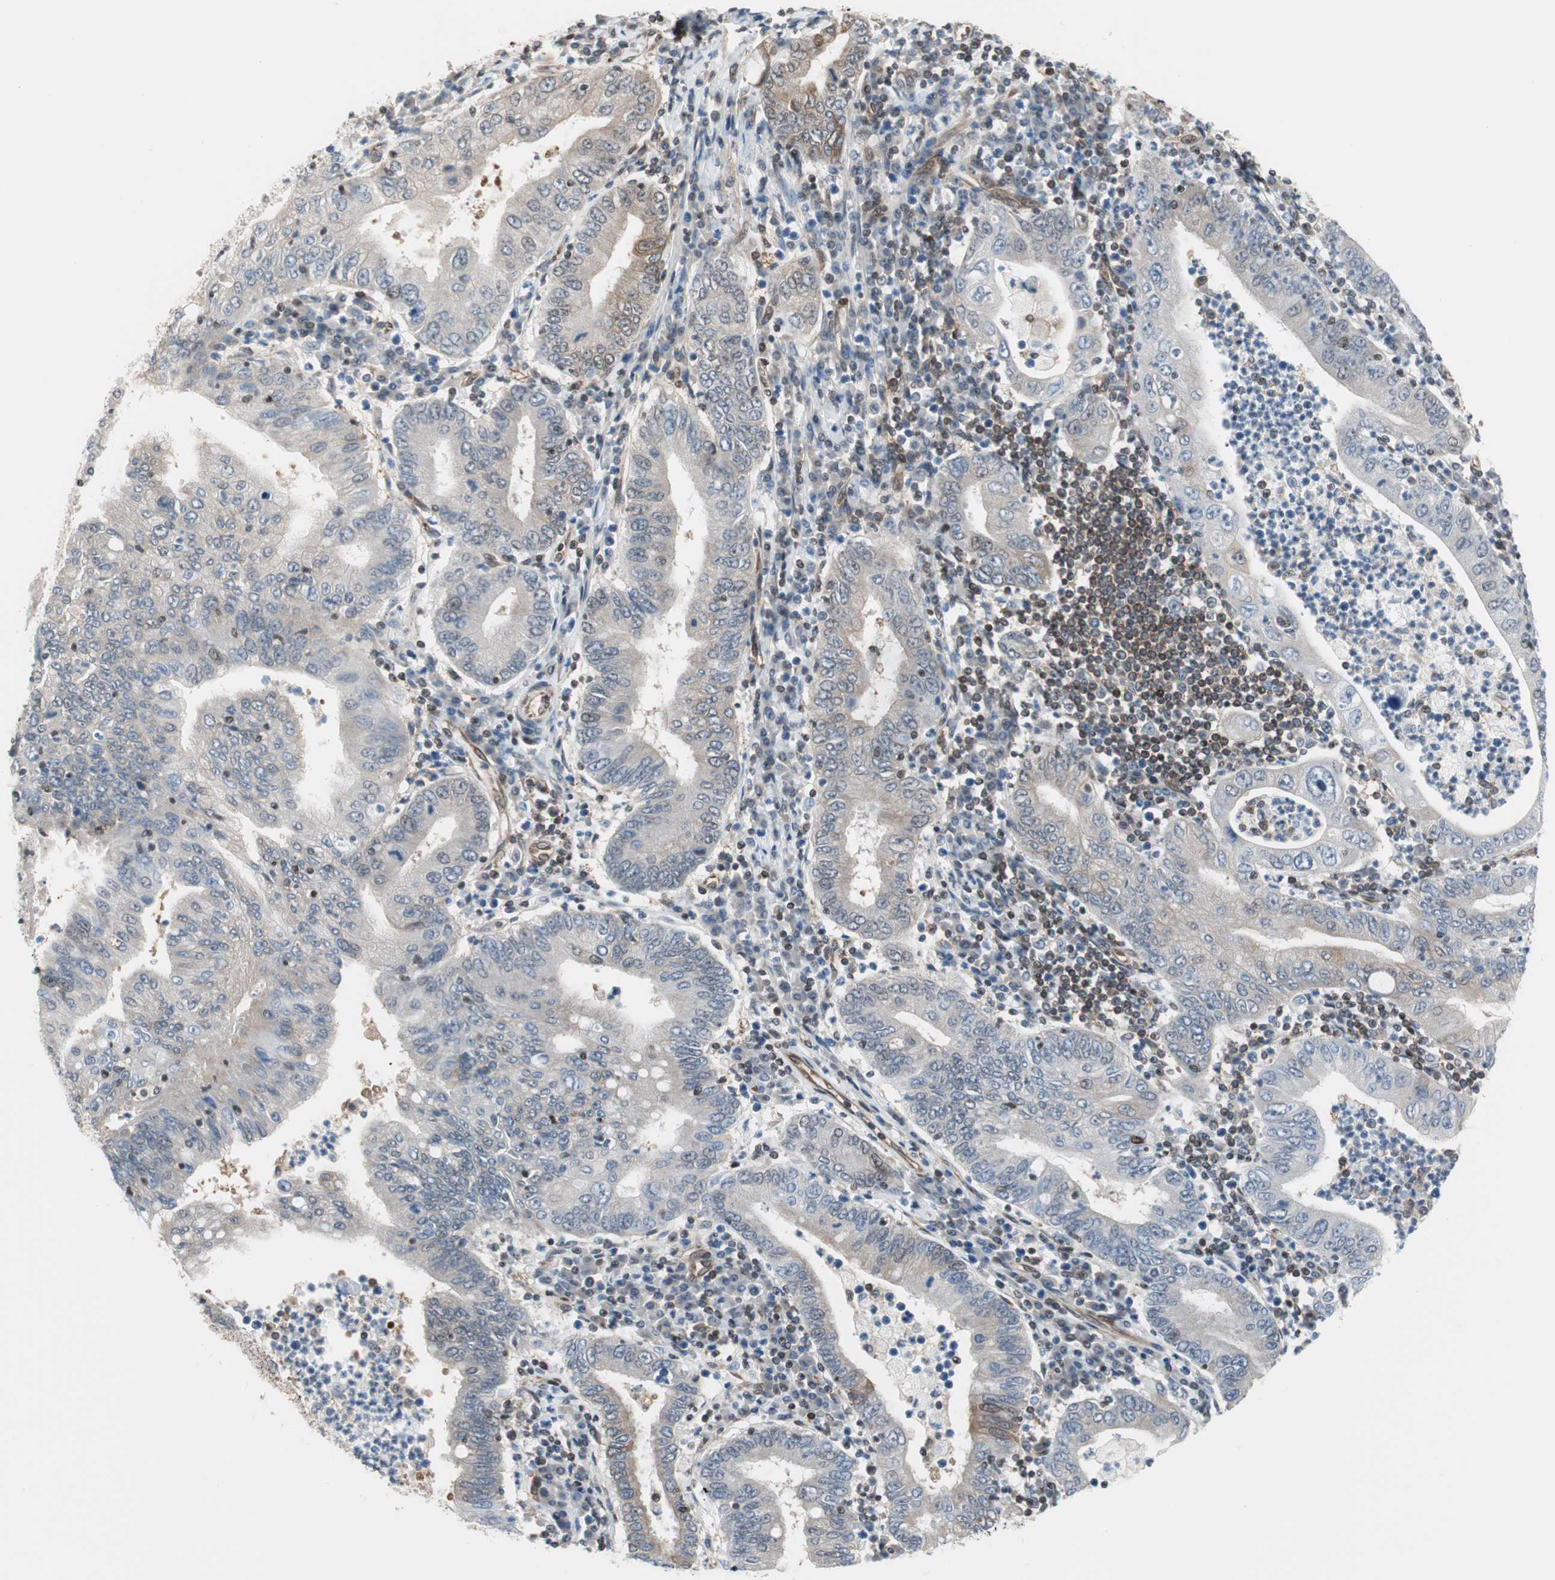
{"staining": {"intensity": "moderate", "quantity": "25%-75%", "location": "cytoplasmic/membranous"}, "tissue": "stomach cancer", "cell_type": "Tumor cells", "image_type": "cancer", "snomed": [{"axis": "morphology", "description": "Normal tissue, NOS"}, {"axis": "morphology", "description": "Adenocarcinoma, NOS"}, {"axis": "topography", "description": "Esophagus"}, {"axis": "topography", "description": "Stomach, upper"}, {"axis": "topography", "description": "Peripheral nerve tissue"}], "caption": "Brown immunohistochemical staining in stomach adenocarcinoma displays moderate cytoplasmic/membranous positivity in approximately 25%-75% of tumor cells.", "gene": "ZNF512B", "patient": {"sex": "male", "age": 62}}